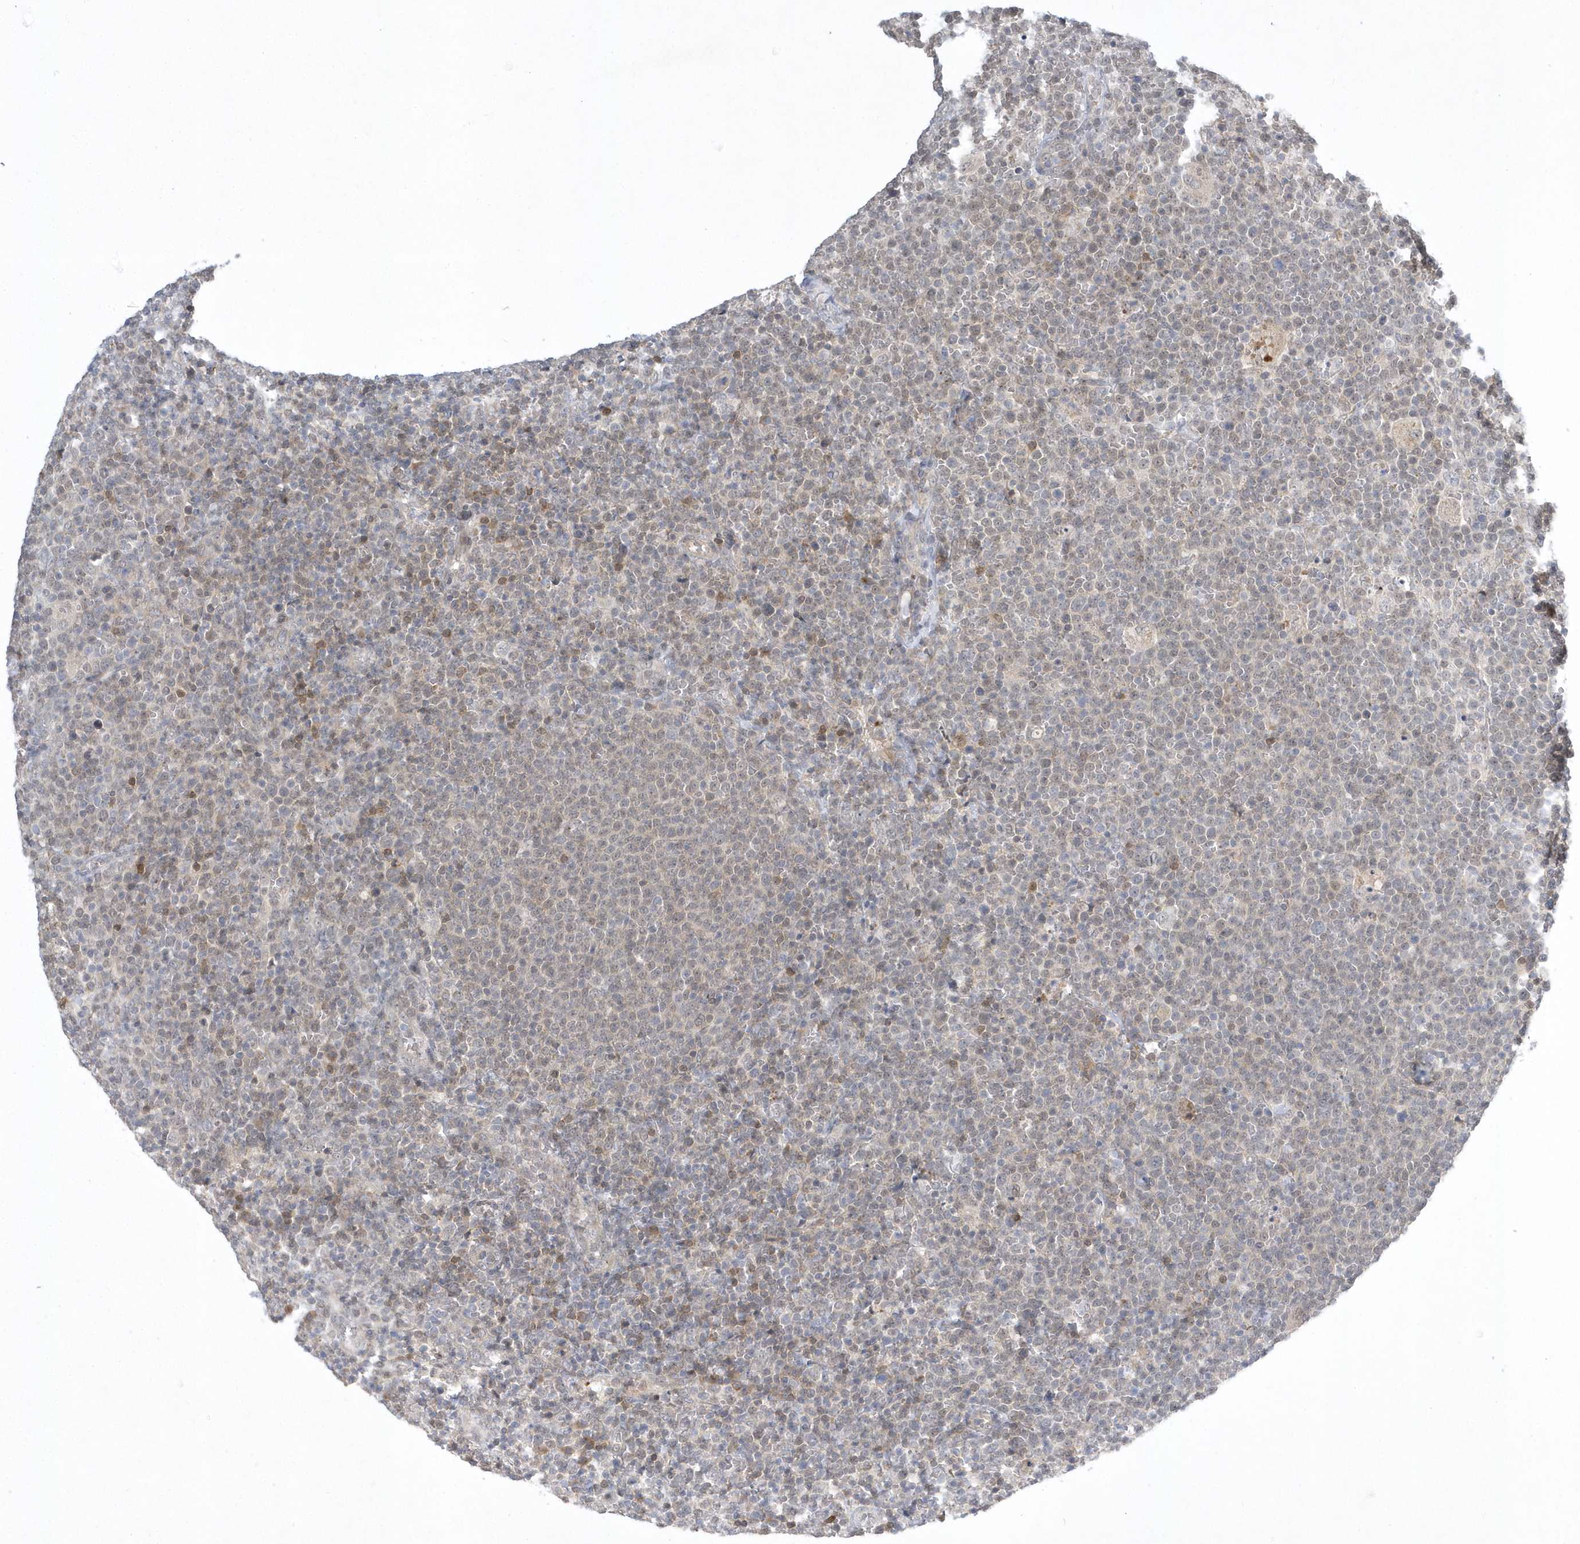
{"staining": {"intensity": "weak", "quantity": "<25%", "location": "nuclear"}, "tissue": "lymphoma", "cell_type": "Tumor cells", "image_type": "cancer", "snomed": [{"axis": "morphology", "description": "Malignant lymphoma, non-Hodgkin's type, High grade"}, {"axis": "topography", "description": "Lymph node"}], "caption": "Lymphoma stained for a protein using IHC exhibits no positivity tumor cells.", "gene": "ZC3H12D", "patient": {"sex": "male", "age": 61}}